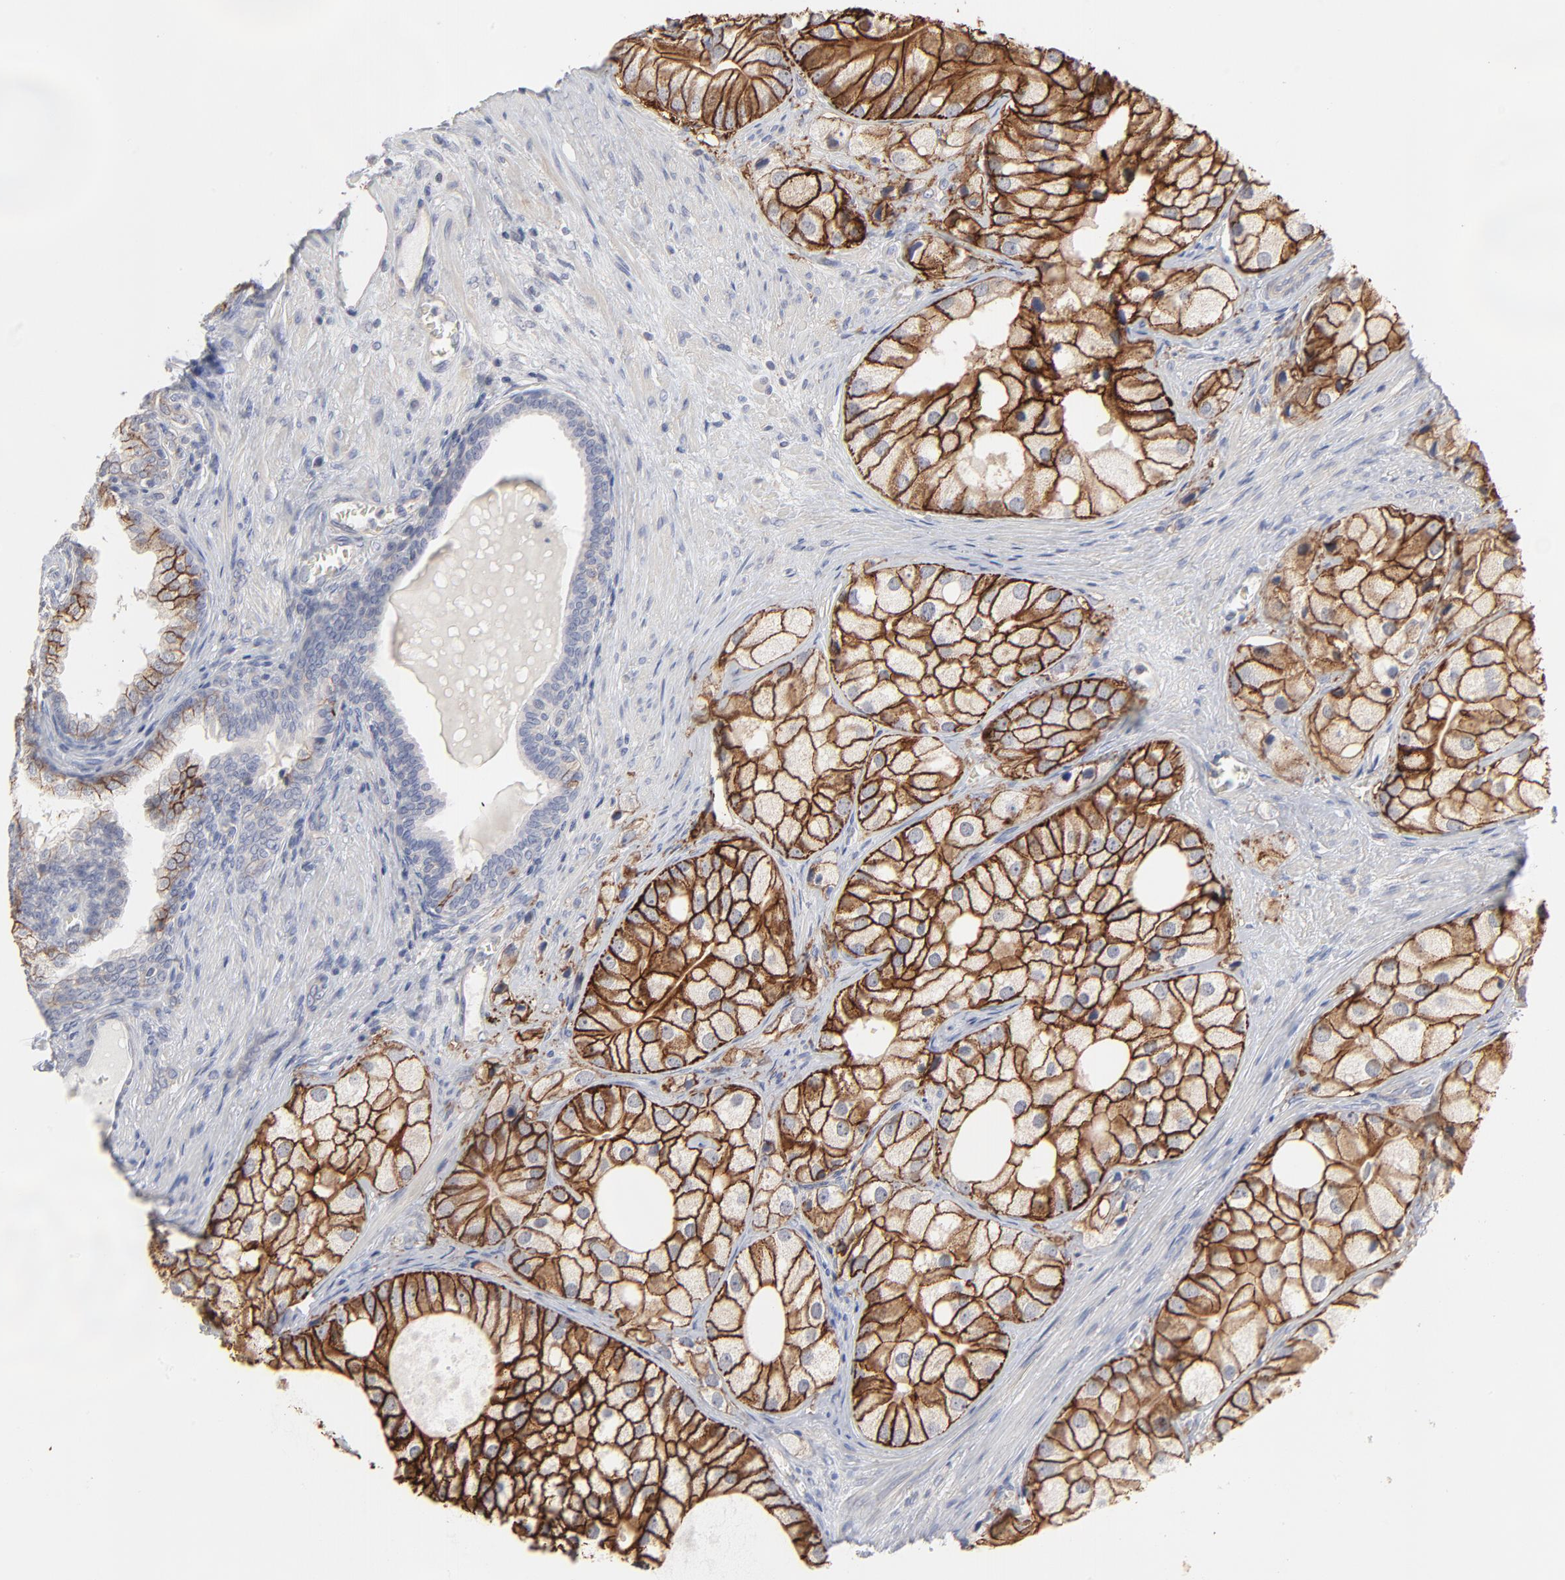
{"staining": {"intensity": "strong", "quantity": ">75%", "location": "cytoplasmic/membranous"}, "tissue": "prostate cancer", "cell_type": "Tumor cells", "image_type": "cancer", "snomed": [{"axis": "morphology", "description": "Adenocarcinoma, Low grade"}, {"axis": "topography", "description": "Prostate"}], "caption": "Prostate low-grade adenocarcinoma was stained to show a protein in brown. There is high levels of strong cytoplasmic/membranous staining in approximately >75% of tumor cells.", "gene": "SLC16A1", "patient": {"sex": "male", "age": 69}}